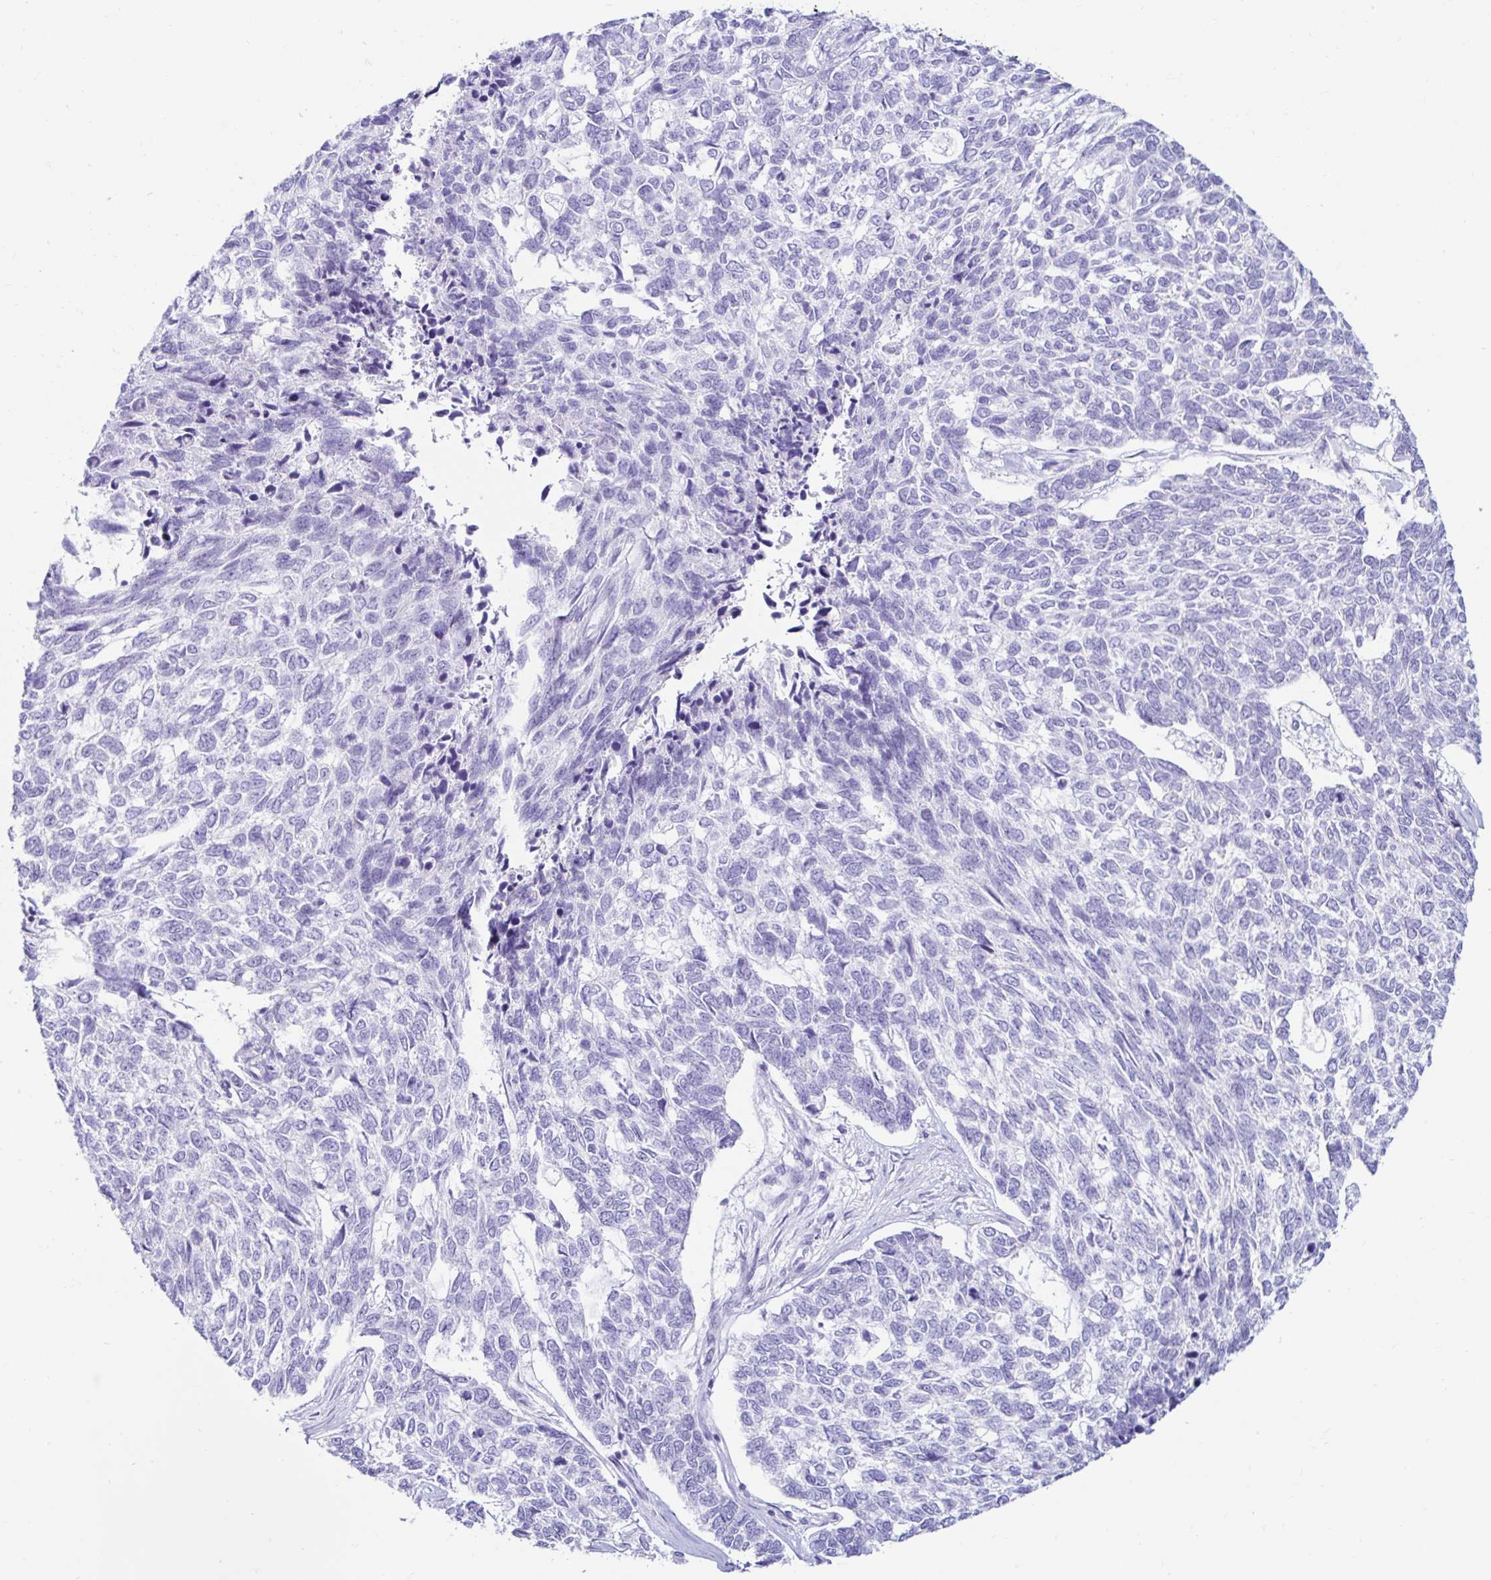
{"staining": {"intensity": "negative", "quantity": "none", "location": "none"}, "tissue": "skin cancer", "cell_type": "Tumor cells", "image_type": "cancer", "snomed": [{"axis": "morphology", "description": "Basal cell carcinoma"}, {"axis": "topography", "description": "Skin"}], "caption": "Histopathology image shows no protein positivity in tumor cells of basal cell carcinoma (skin) tissue.", "gene": "BEST1", "patient": {"sex": "female", "age": 65}}